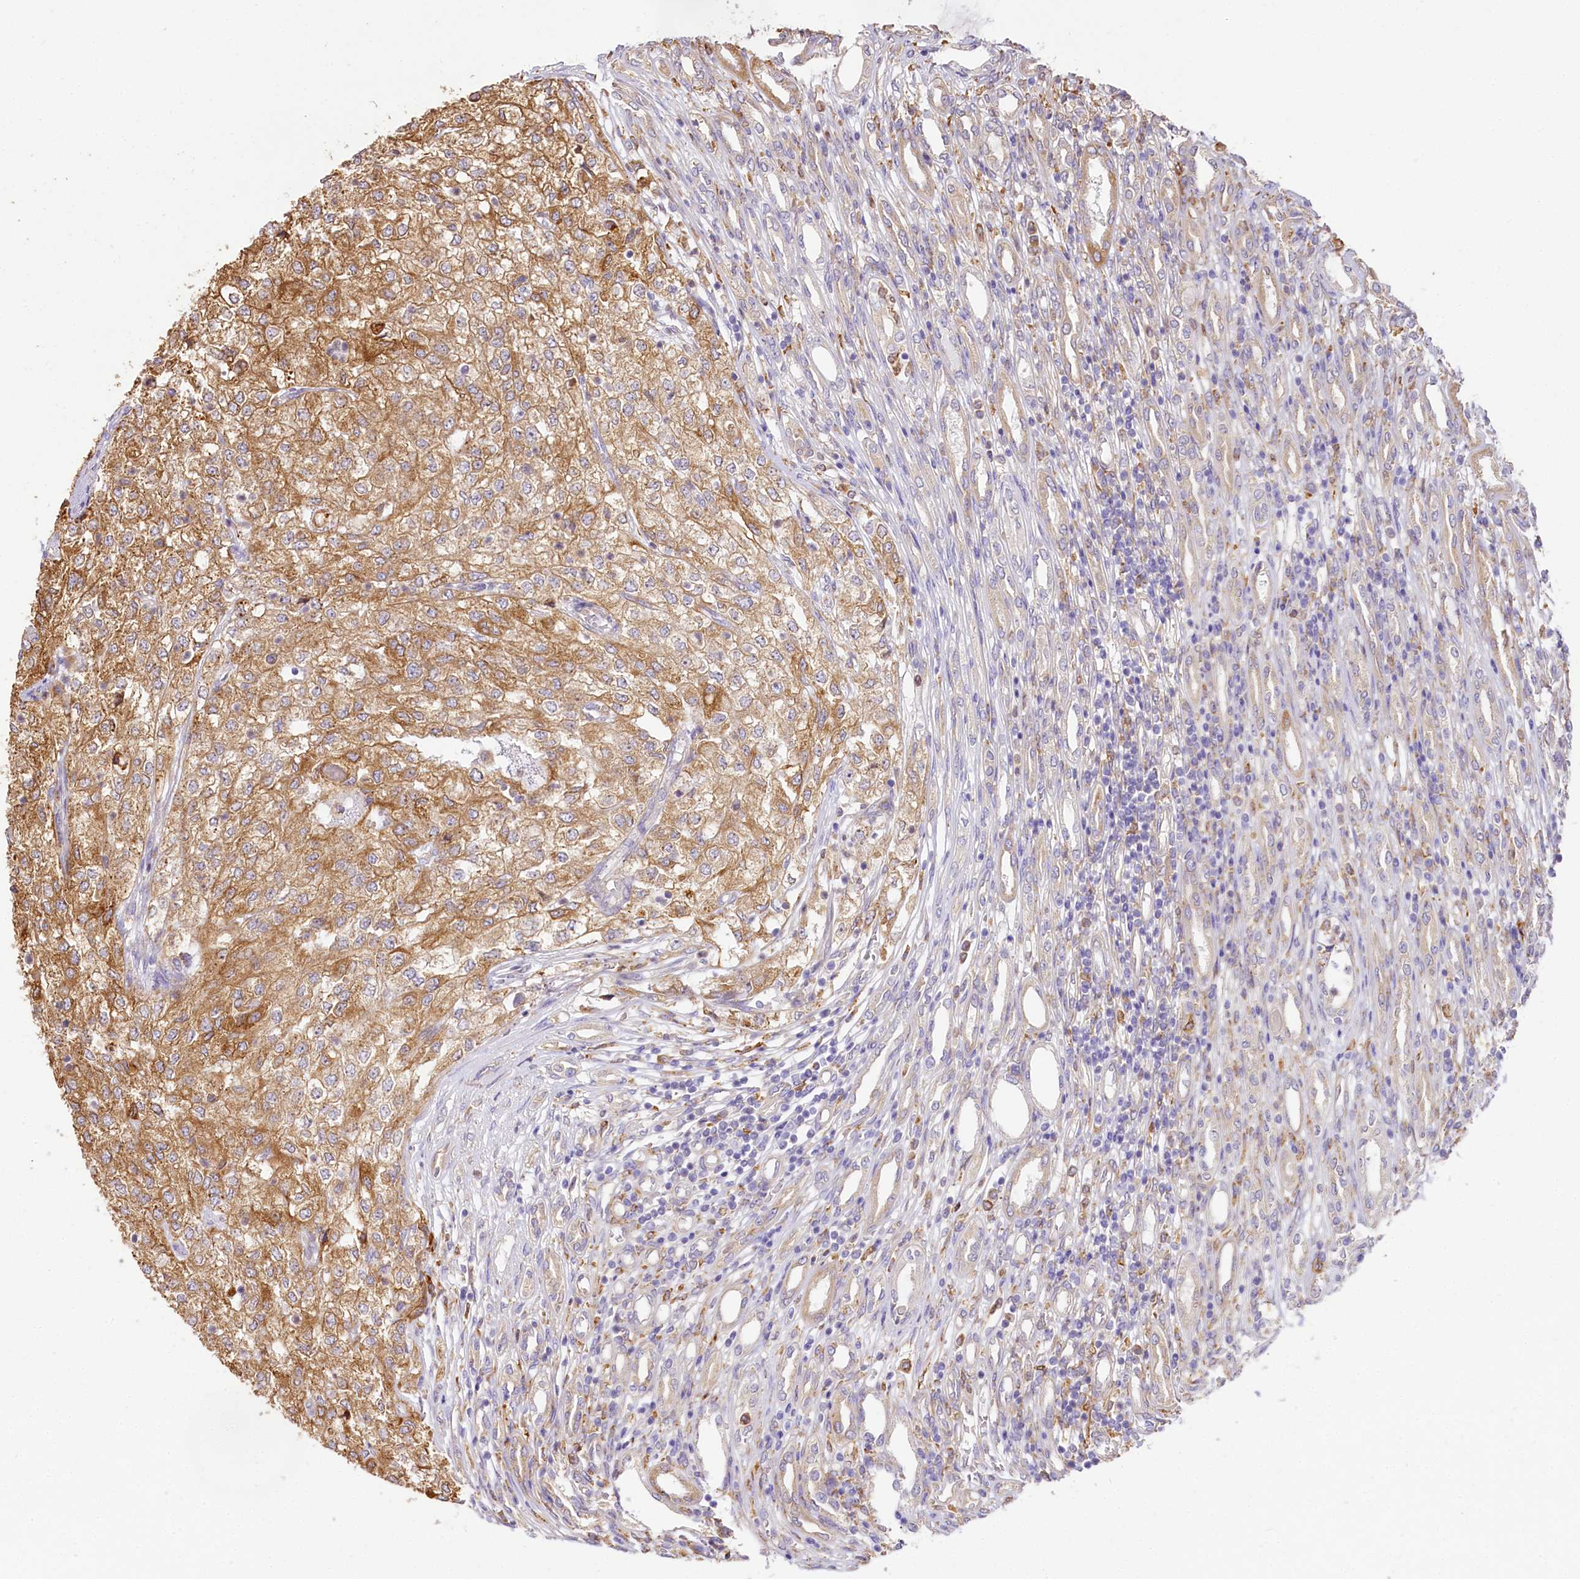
{"staining": {"intensity": "moderate", "quantity": ">75%", "location": "cytoplasmic/membranous"}, "tissue": "renal cancer", "cell_type": "Tumor cells", "image_type": "cancer", "snomed": [{"axis": "morphology", "description": "Adenocarcinoma, NOS"}, {"axis": "topography", "description": "Kidney"}], "caption": "Adenocarcinoma (renal) stained for a protein (brown) reveals moderate cytoplasmic/membranous positive expression in about >75% of tumor cells.", "gene": "PPIP5K2", "patient": {"sex": "female", "age": 54}}